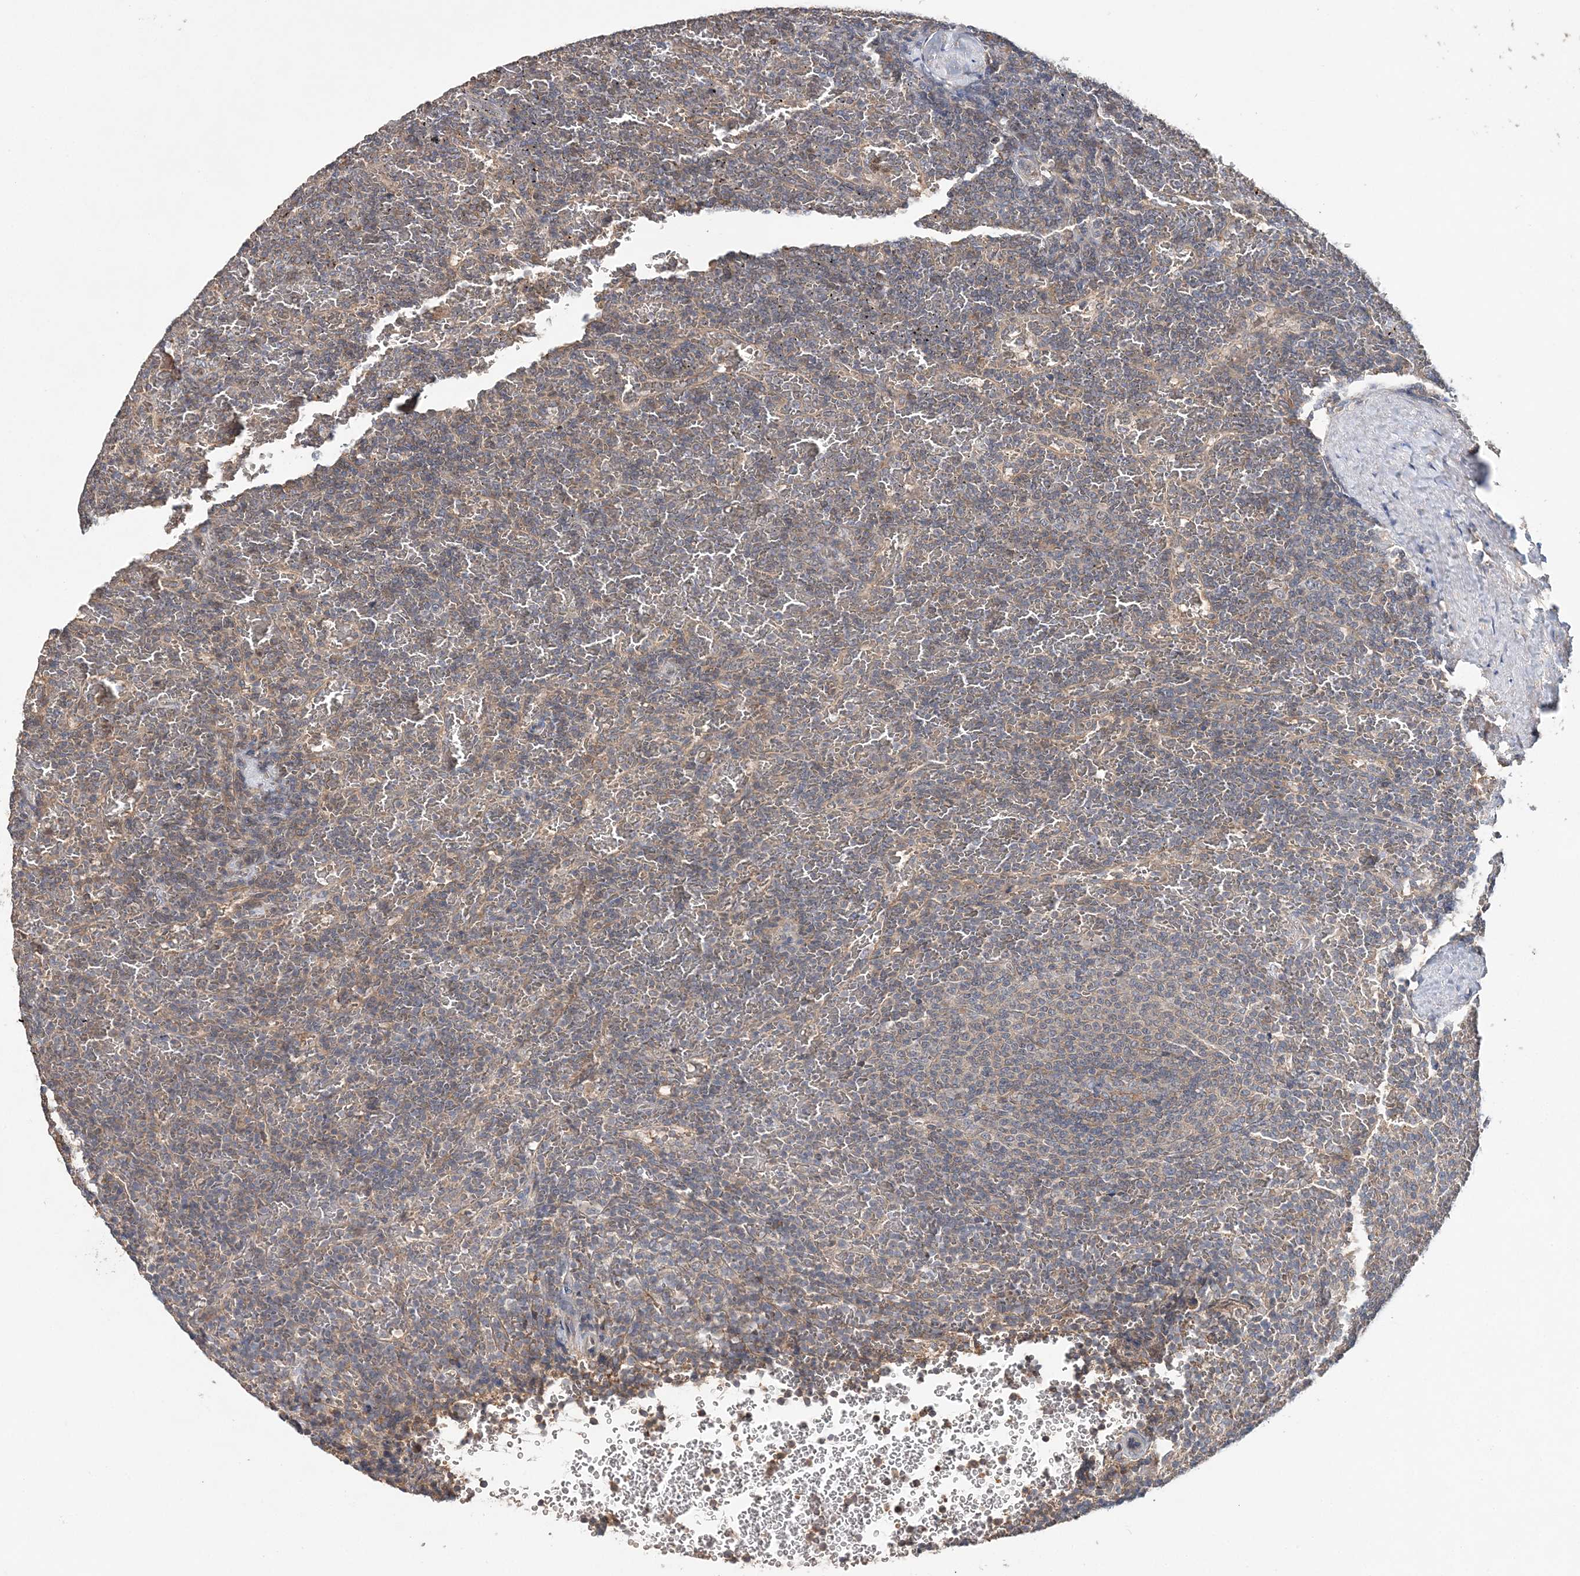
{"staining": {"intensity": "negative", "quantity": "none", "location": "none"}, "tissue": "lymphoma", "cell_type": "Tumor cells", "image_type": "cancer", "snomed": [{"axis": "morphology", "description": "Malignant lymphoma, non-Hodgkin's type, Low grade"}, {"axis": "topography", "description": "Spleen"}], "caption": "This is a photomicrograph of immunohistochemistry staining of lymphoma, which shows no staining in tumor cells.", "gene": "SYCP3", "patient": {"sex": "female", "age": 77}}